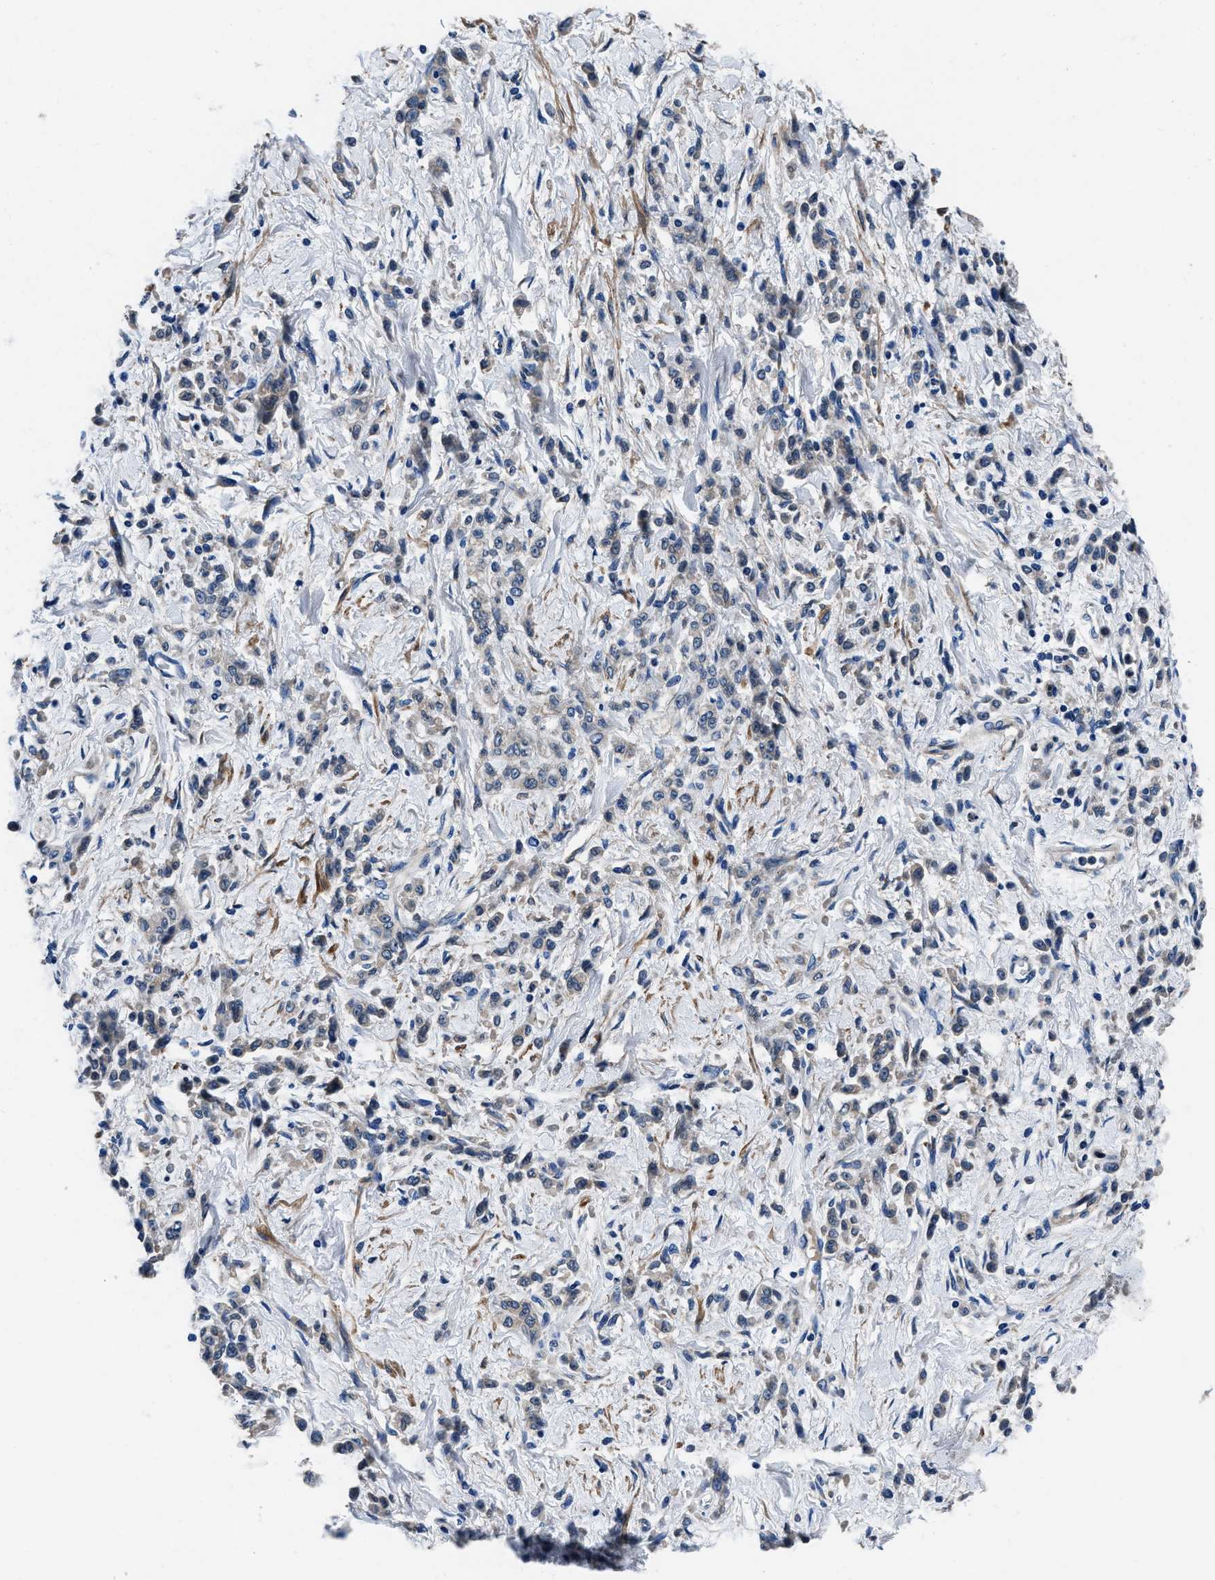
{"staining": {"intensity": "negative", "quantity": "none", "location": "none"}, "tissue": "stomach cancer", "cell_type": "Tumor cells", "image_type": "cancer", "snomed": [{"axis": "morphology", "description": "Normal tissue, NOS"}, {"axis": "morphology", "description": "Adenocarcinoma, NOS"}, {"axis": "topography", "description": "Stomach"}], "caption": "Immunohistochemistry of human stomach cancer displays no expression in tumor cells.", "gene": "NEU1", "patient": {"sex": "male", "age": 82}}